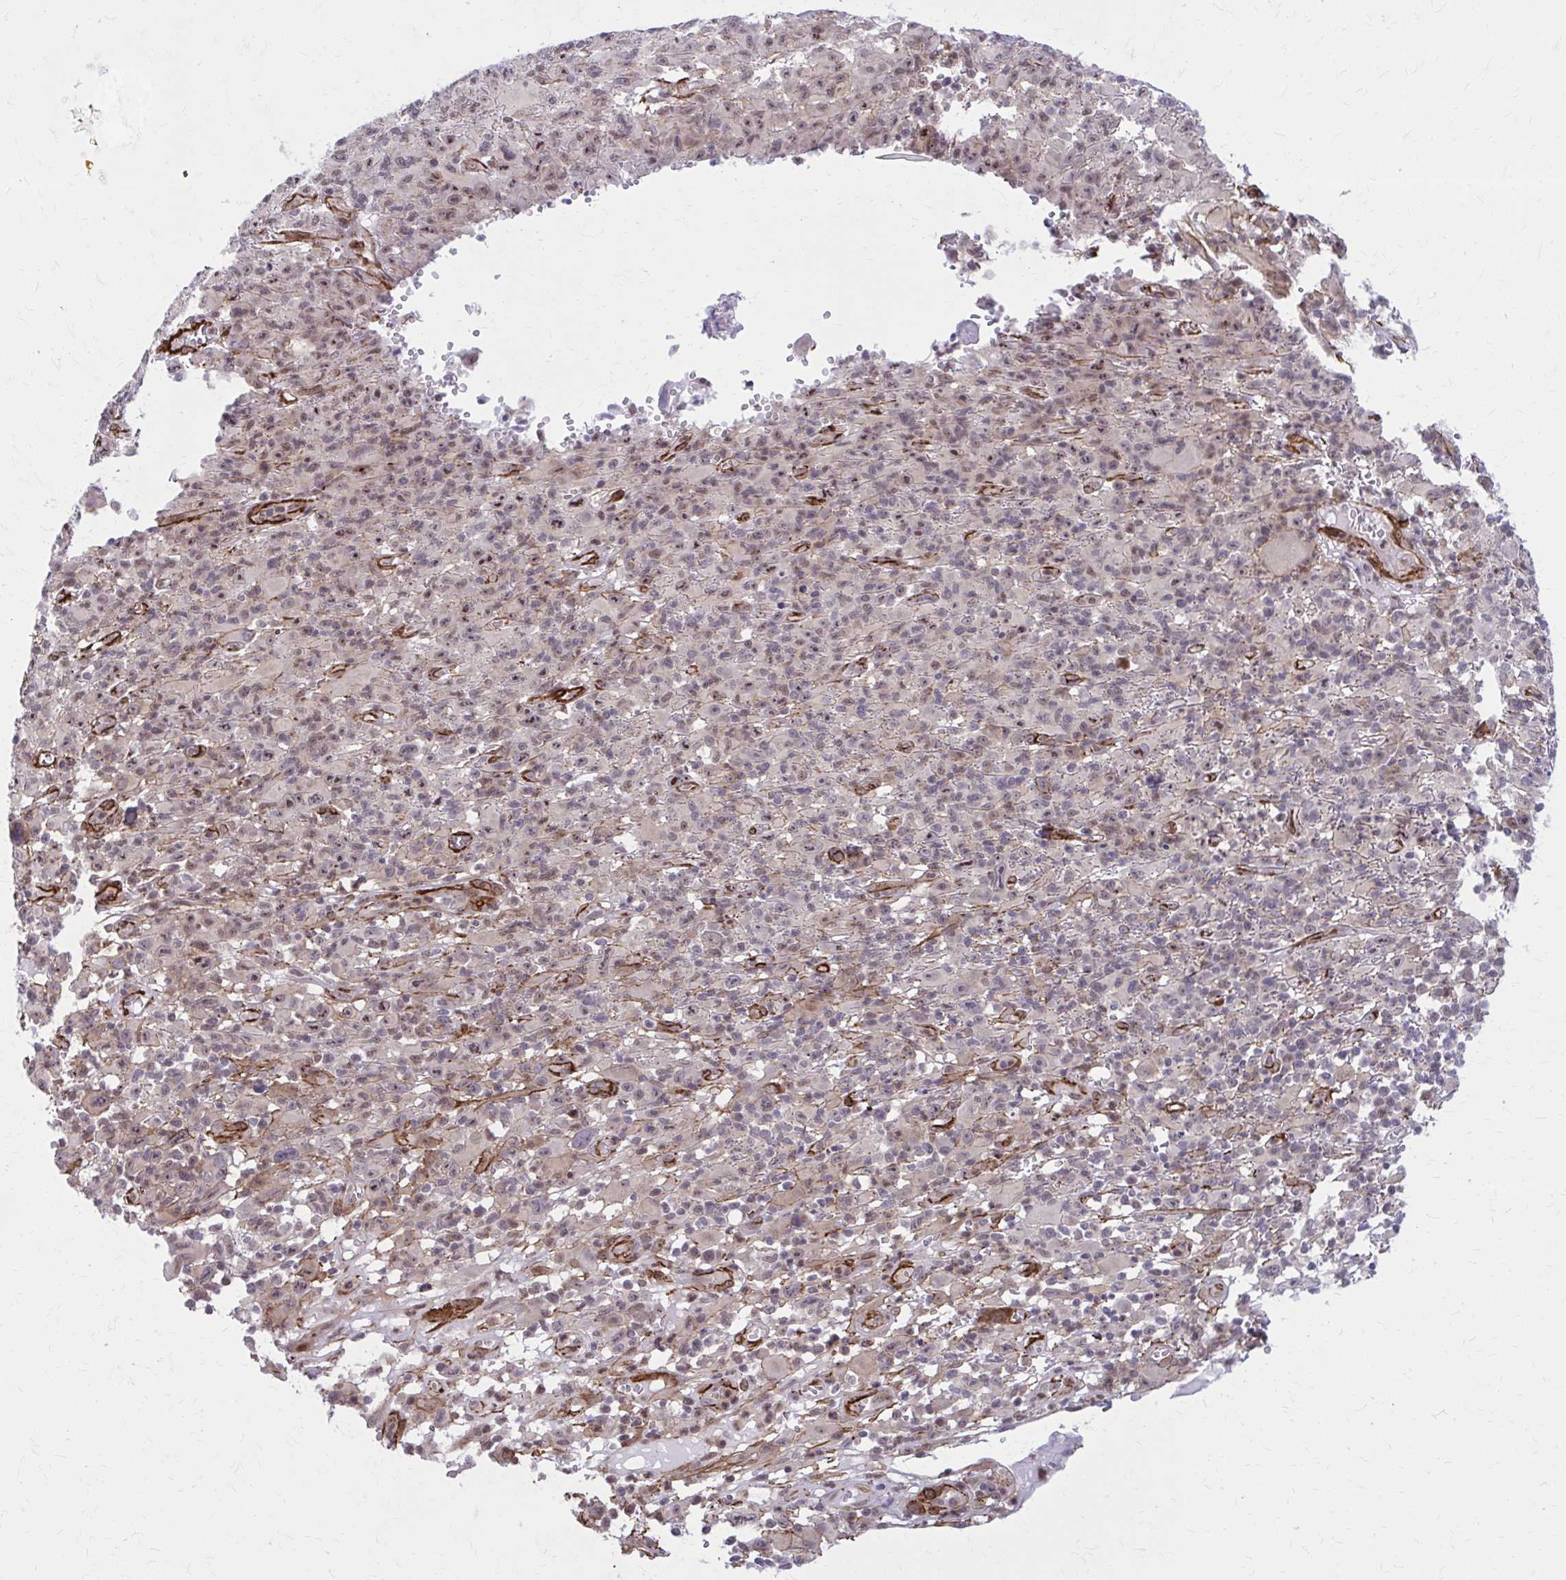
{"staining": {"intensity": "weak", "quantity": "25%-75%", "location": "nuclear"}, "tissue": "melanoma", "cell_type": "Tumor cells", "image_type": "cancer", "snomed": [{"axis": "morphology", "description": "Malignant melanoma, NOS"}, {"axis": "topography", "description": "Skin"}], "caption": "DAB (3,3'-diaminobenzidine) immunohistochemical staining of malignant melanoma displays weak nuclear protein expression in about 25%-75% of tumor cells.", "gene": "NRBF2", "patient": {"sex": "male", "age": 46}}